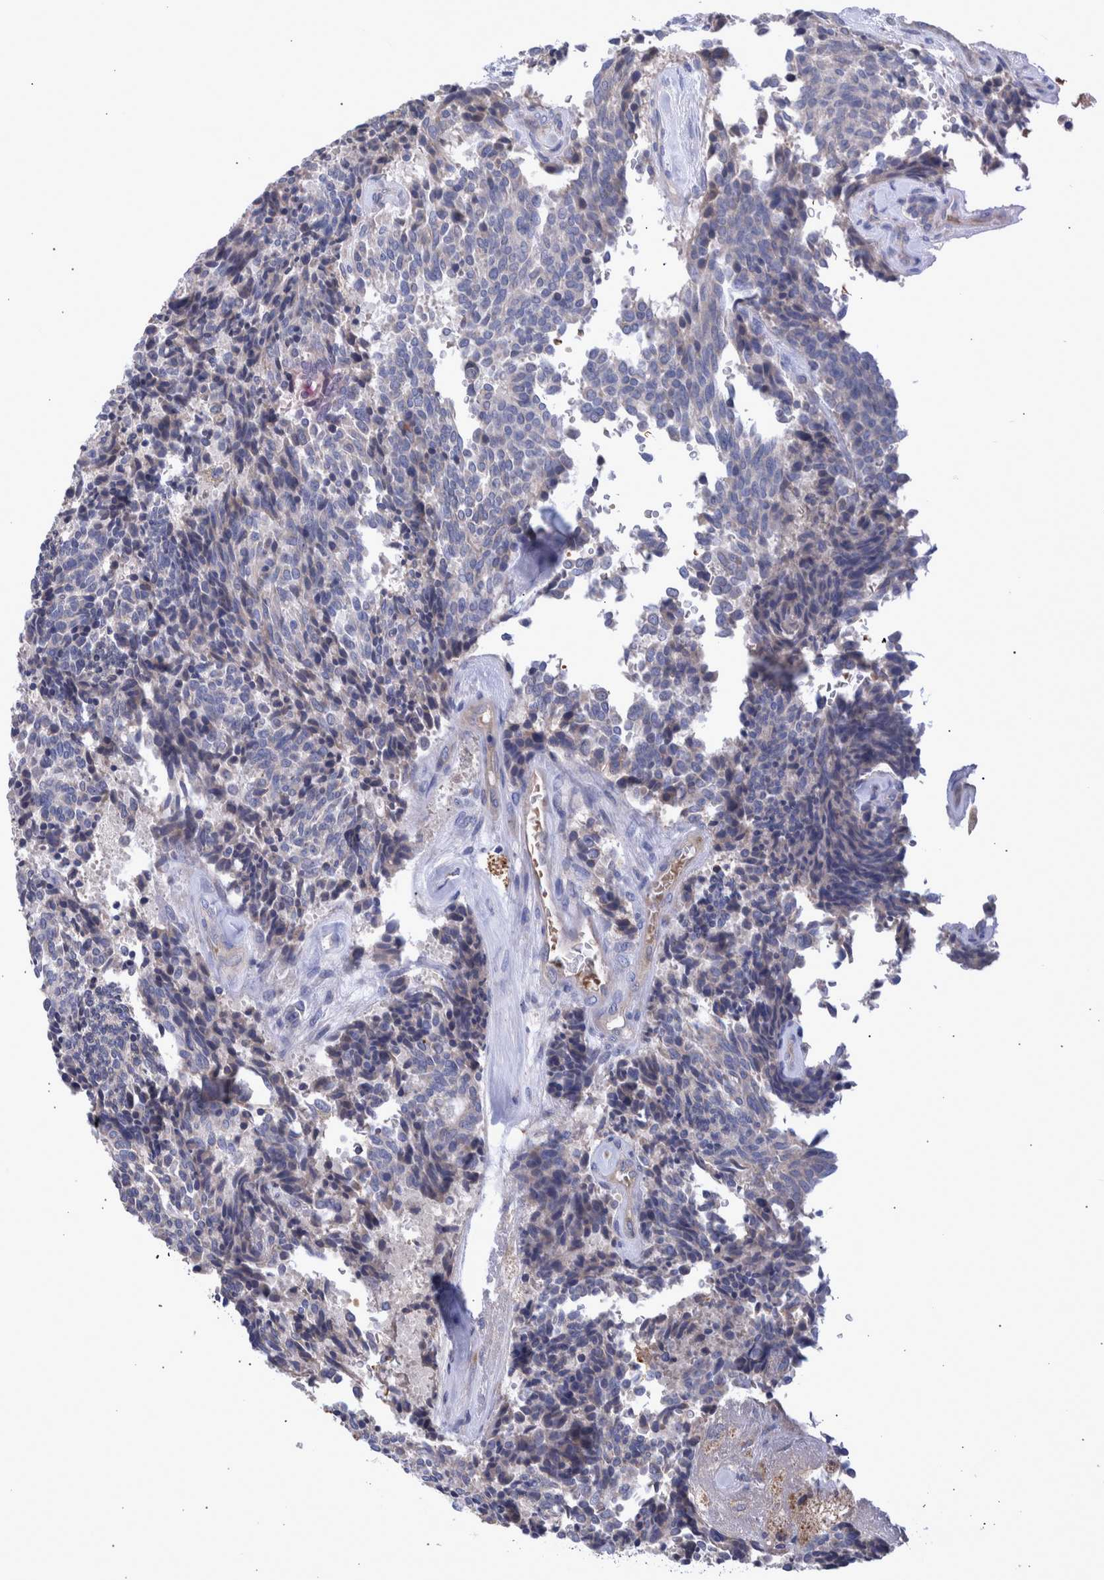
{"staining": {"intensity": "negative", "quantity": "none", "location": "none"}, "tissue": "carcinoid", "cell_type": "Tumor cells", "image_type": "cancer", "snomed": [{"axis": "morphology", "description": "Carcinoid, malignant, NOS"}, {"axis": "topography", "description": "Pancreas"}], "caption": "Immunohistochemistry (IHC) micrograph of human carcinoid stained for a protein (brown), which exhibits no expression in tumor cells.", "gene": "DLL4", "patient": {"sex": "female", "age": 54}}